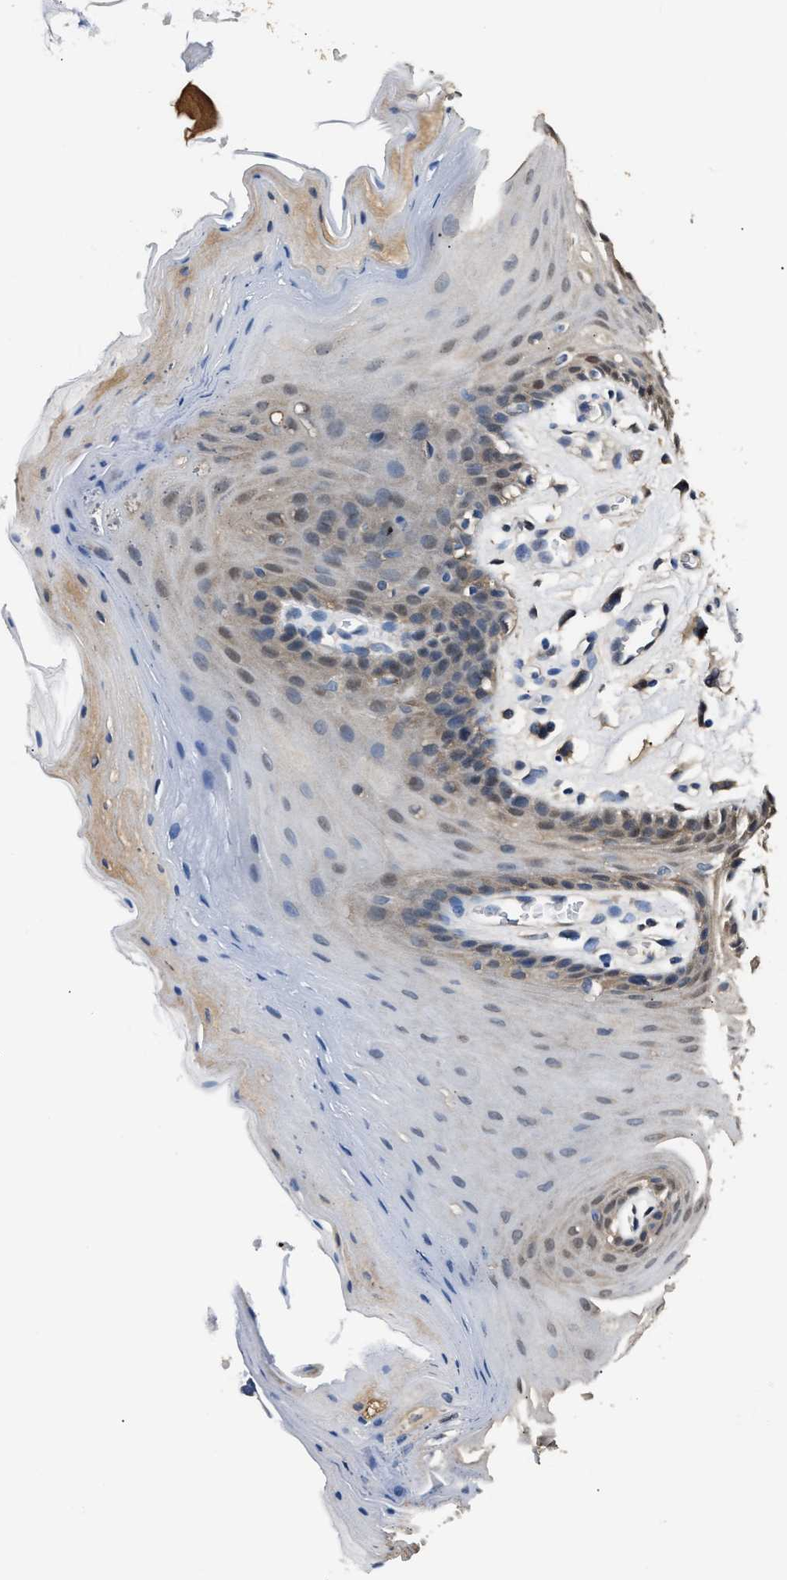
{"staining": {"intensity": "moderate", "quantity": ">75%", "location": "cytoplasmic/membranous,nuclear"}, "tissue": "oral mucosa", "cell_type": "Squamous epithelial cells", "image_type": "normal", "snomed": [{"axis": "morphology", "description": "Normal tissue, NOS"}, {"axis": "morphology", "description": "Squamous cell carcinoma, NOS"}, {"axis": "topography", "description": "Oral tissue"}, {"axis": "topography", "description": "Head-Neck"}], "caption": "Immunohistochemical staining of unremarkable human oral mucosa reveals moderate cytoplasmic/membranous,nuclear protein expression in approximately >75% of squamous epithelial cells.", "gene": "GSTP1", "patient": {"sex": "male", "age": 71}}